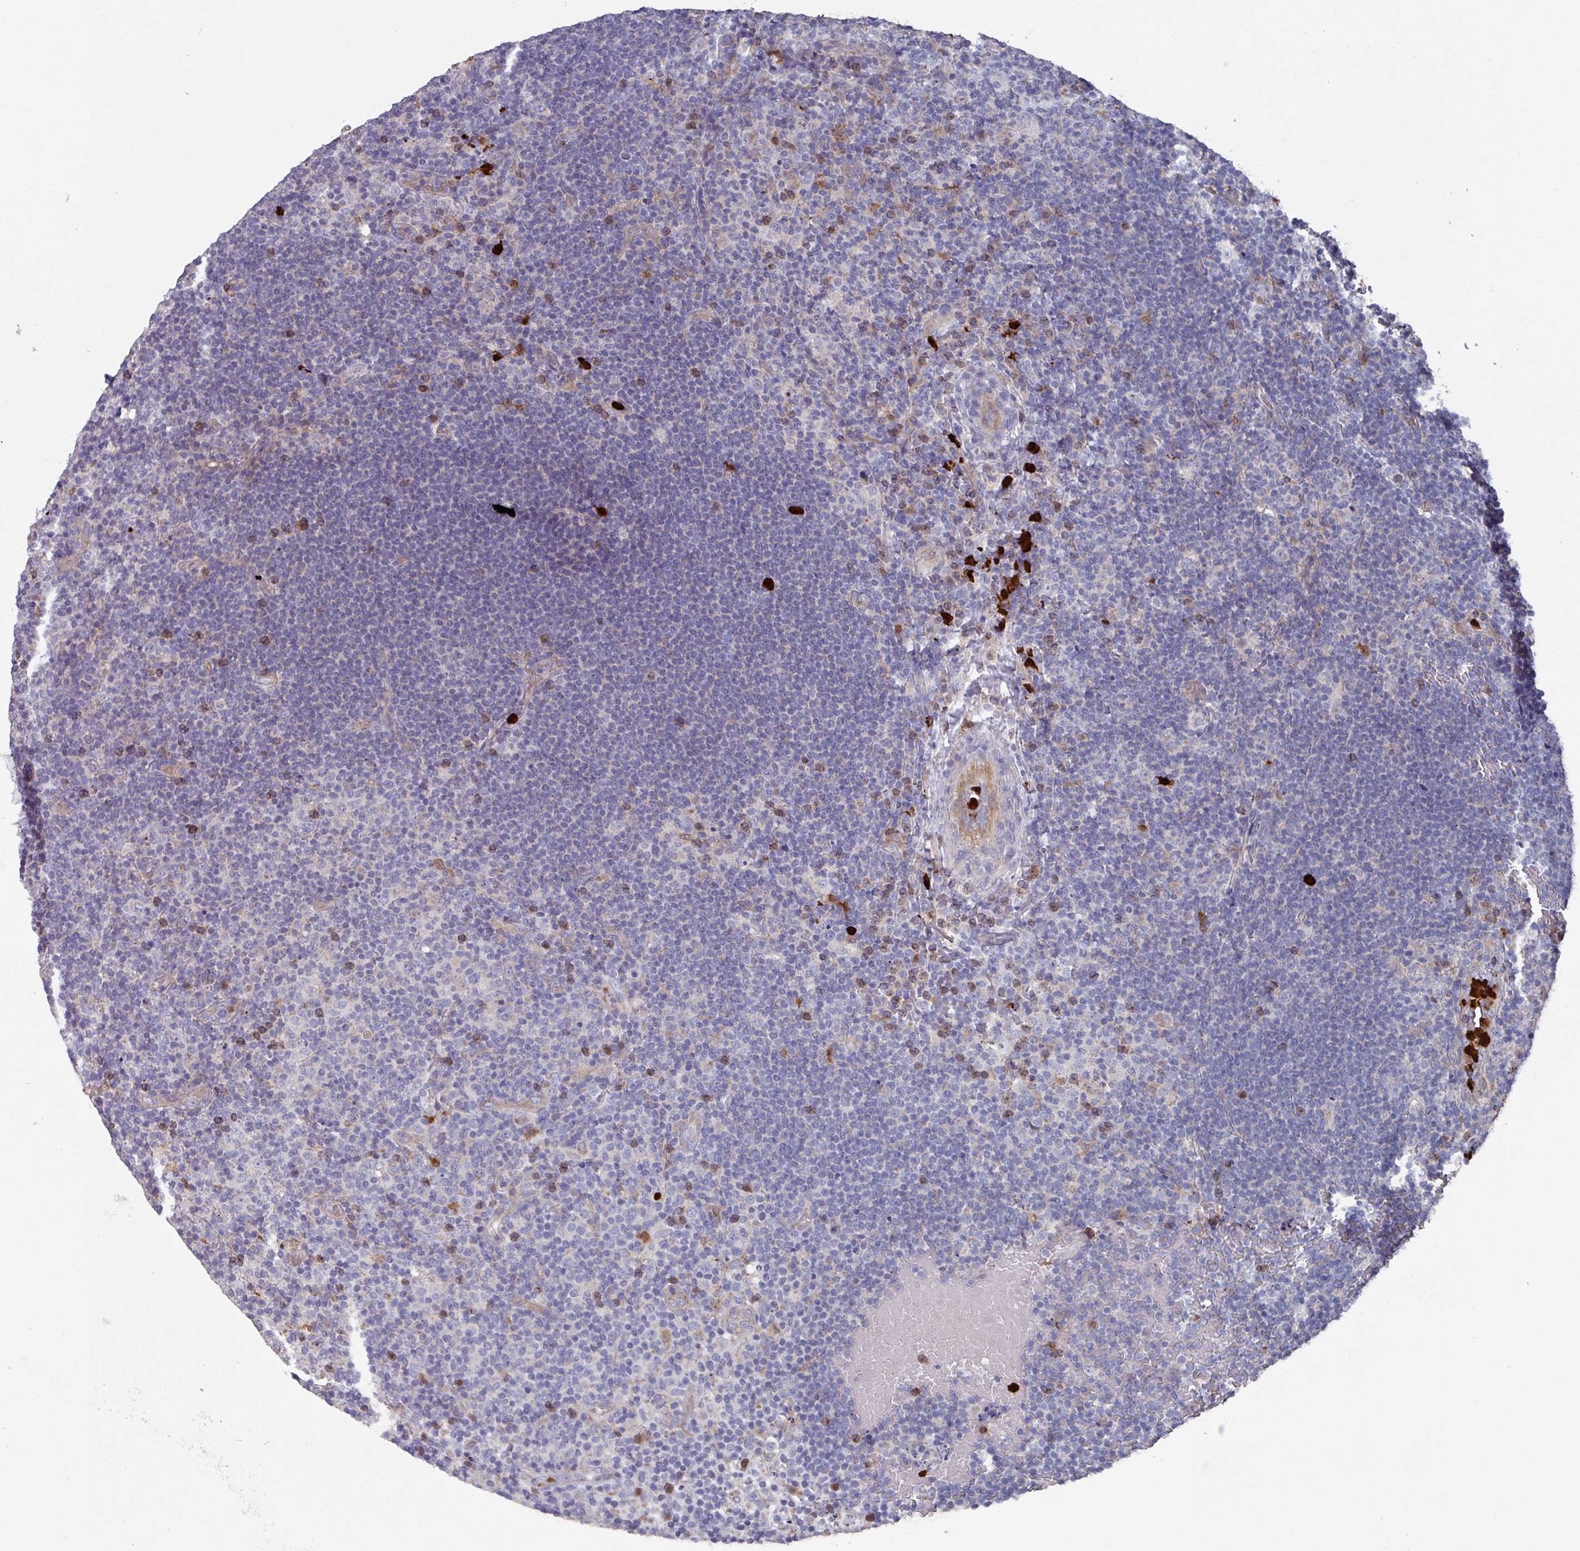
{"staining": {"intensity": "negative", "quantity": "none", "location": "none"}, "tissue": "lymphoma", "cell_type": "Tumor cells", "image_type": "cancer", "snomed": [{"axis": "morphology", "description": "Hodgkin's disease, NOS"}, {"axis": "topography", "description": "Lymph node"}], "caption": "A high-resolution micrograph shows immunohistochemistry (IHC) staining of lymphoma, which demonstrates no significant expression in tumor cells. (DAB immunohistochemistry visualized using brightfield microscopy, high magnification).", "gene": "UQCC2", "patient": {"sex": "female", "age": 57}}